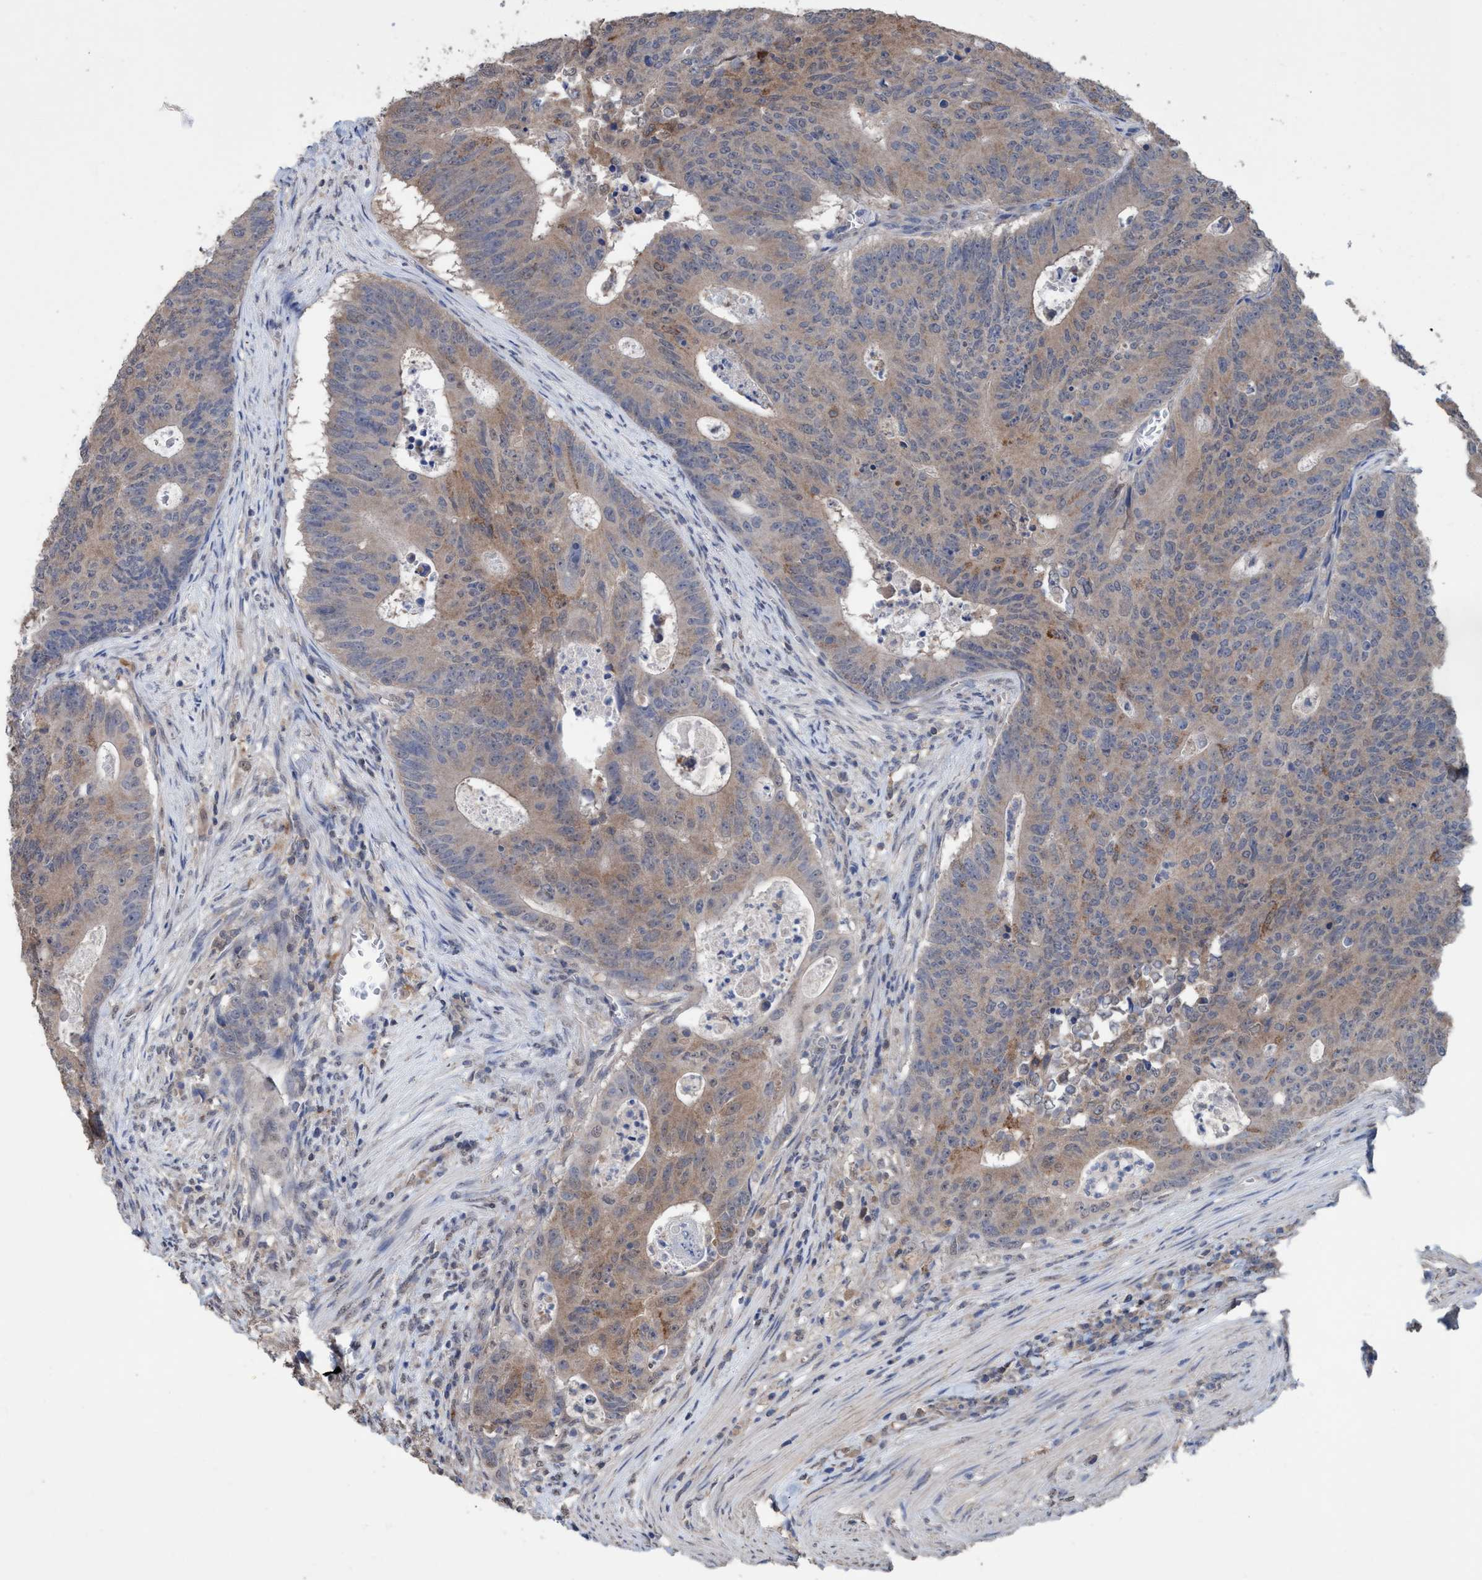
{"staining": {"intensity": "weak", "quantity": ">75%", "location": "cytoplasmic/membranous"}, "tissue": "colorectal cancer", "cell_type": "Tumor cells", "image_type": "cancer", "snomed": [{"axis": "morphology", "description": "Adenocarcinoma, NOS"}, {"axis": "topography", "description": "Colon"}], "caption": "High-power microscopy captured an IHC photomicrograph of colorectal cancer, revealing weak cytoplasmic/membranous expression in about >75% of tumor cells.", "gene": "GLOD4", "patient": {"sex": "male", "age": 87}}